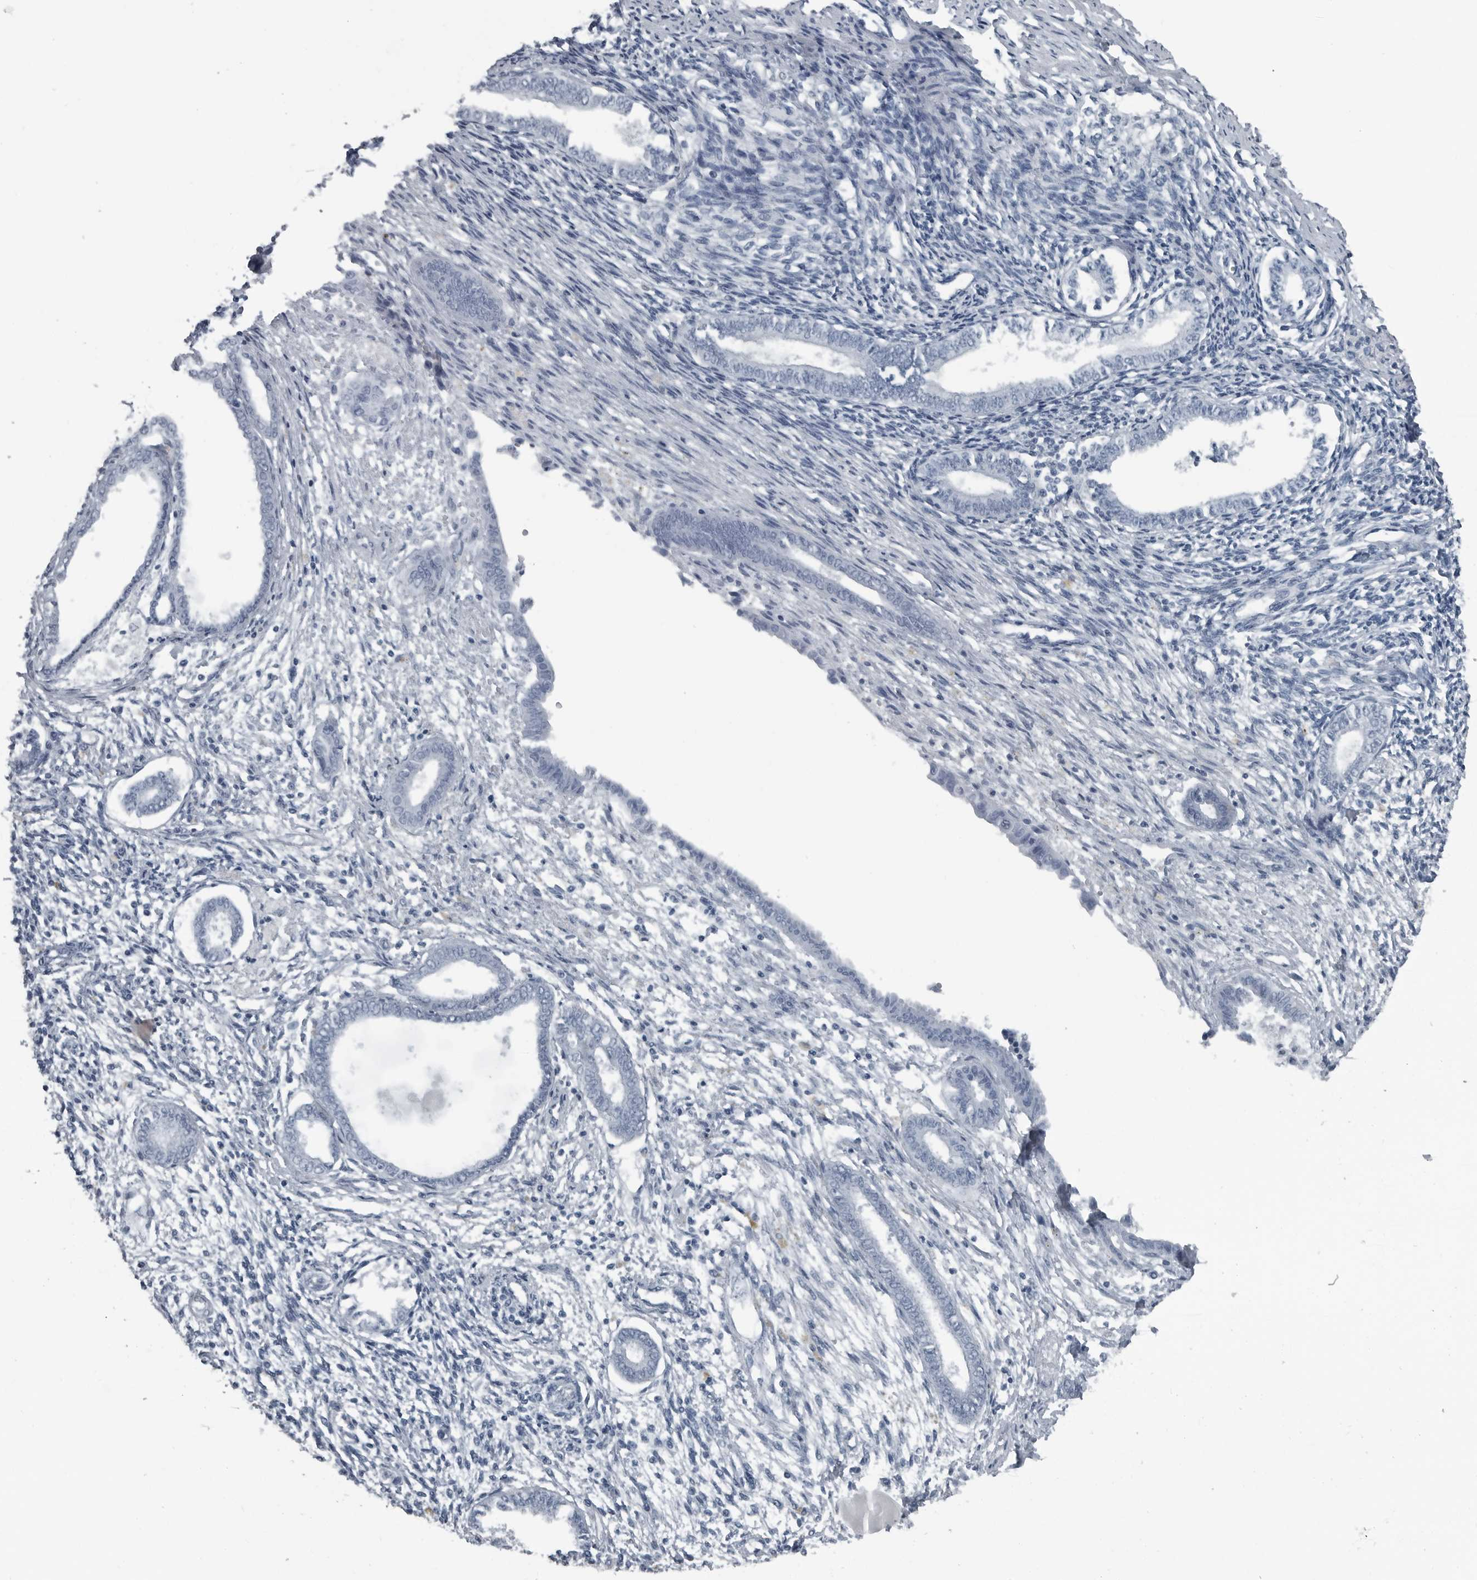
{"staining": {"intensity": "negative", "quantity": "none", "location": "none"}, "tissue": "endometrium", "cell_type": "Cells in endometrial stroma", "image_type": "normal", "snomed": [{"axis": "morphology", "description": "Normal tissue, NOS"}, {"axis": "topography", "description": "Endometrium"}], "caption": "Normal endometrium was stained to show a protein in brown. There is no significant positivity in cells in endometrial stroma.", "gene": "GAK", "patient": {"sex": "female", "age": 56}}